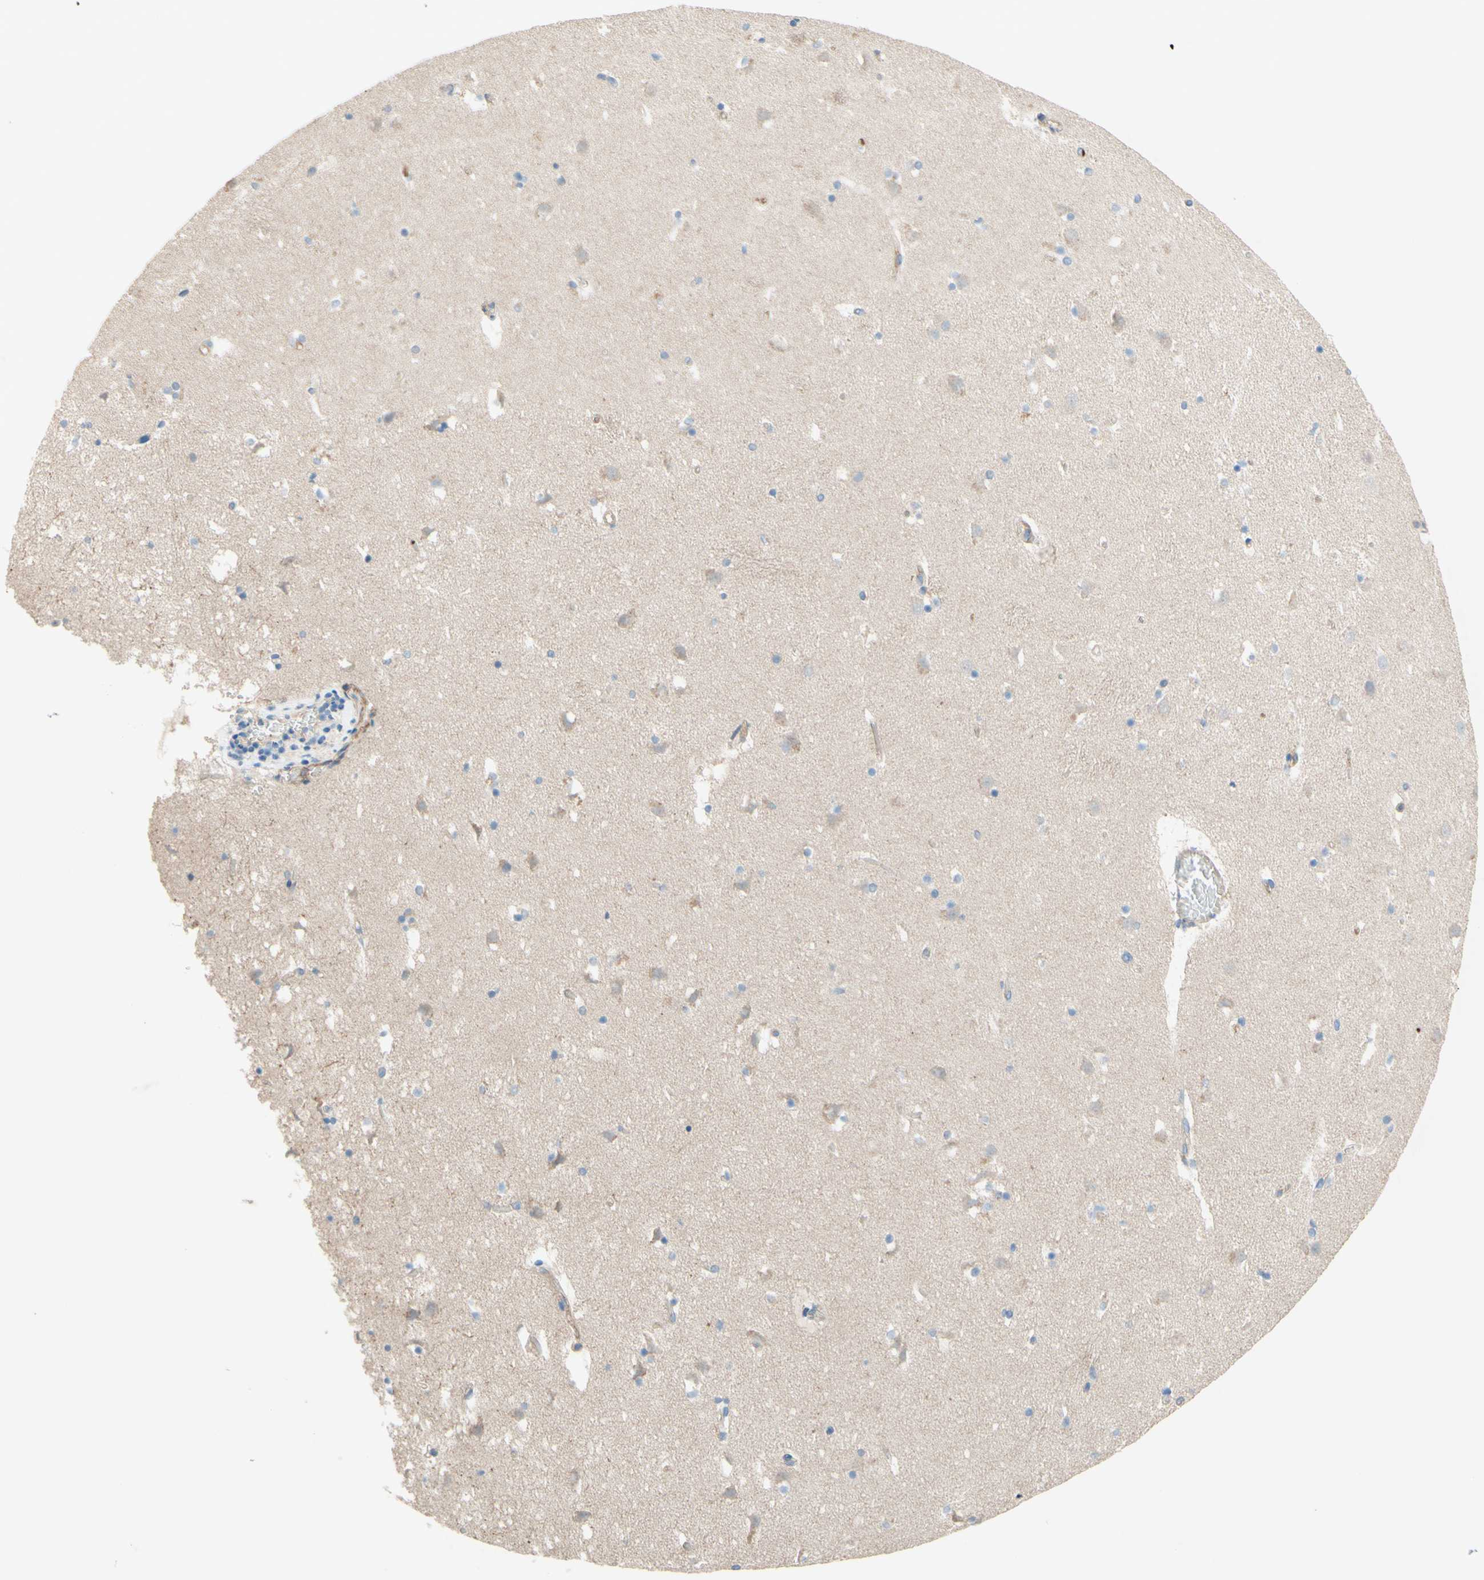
{"staining": {"intensity": "negative", "quantity": "none", "location": "none"}, "tissue": "caudate", "cell_type": "Glial cells", "image_type": "normal", "snomed": [{"axis": "morphology", "description": "Normal tissue, NOS"}, {"axis": "topography", "description": "Lateral ventricle wall"}], "caption": "DAB immunohistochemical staining of normal caudate displays no significant positivity in glial cells.", "gene": "IL2", "patient": {"sex": "male", "age": 45}}